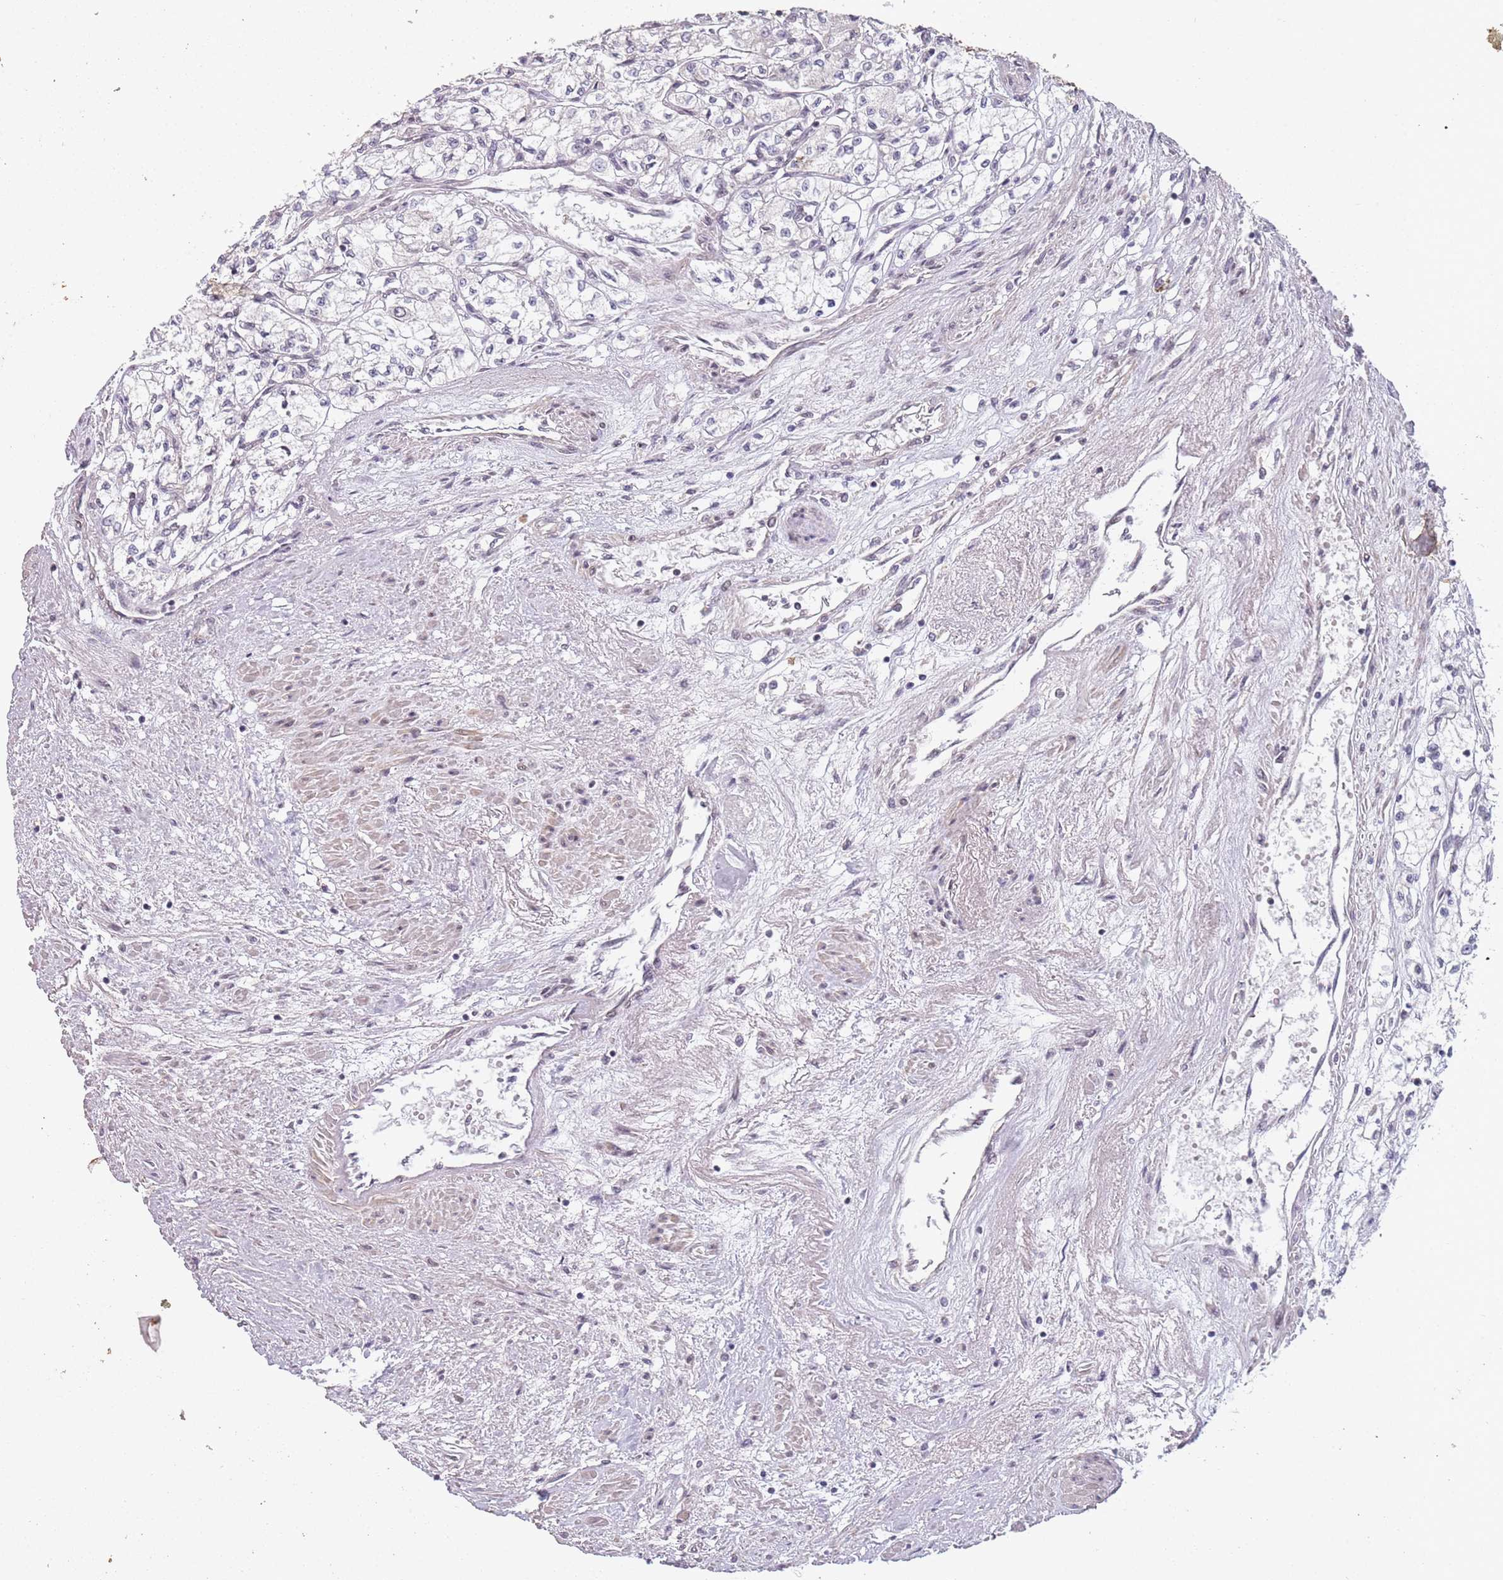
{"staining": {"intensity": "negative", "quantity": "none", "location": "none"}, "tissue": "renal cancer", "cell_type": "Tumor cells", "image_type": "cancer", "snomed": [{"axis": "morphology", "description": "Adenocarcinoma, NOS"}, {"axis": "topography", "description": "Kidney"}], "caption": "Immunohistochemistry of renal cancer (adenocarcinoma) shows no staining in tumor cells.", "gene": "CIZ1", "patient": {"sex": "male", "age": 59}}